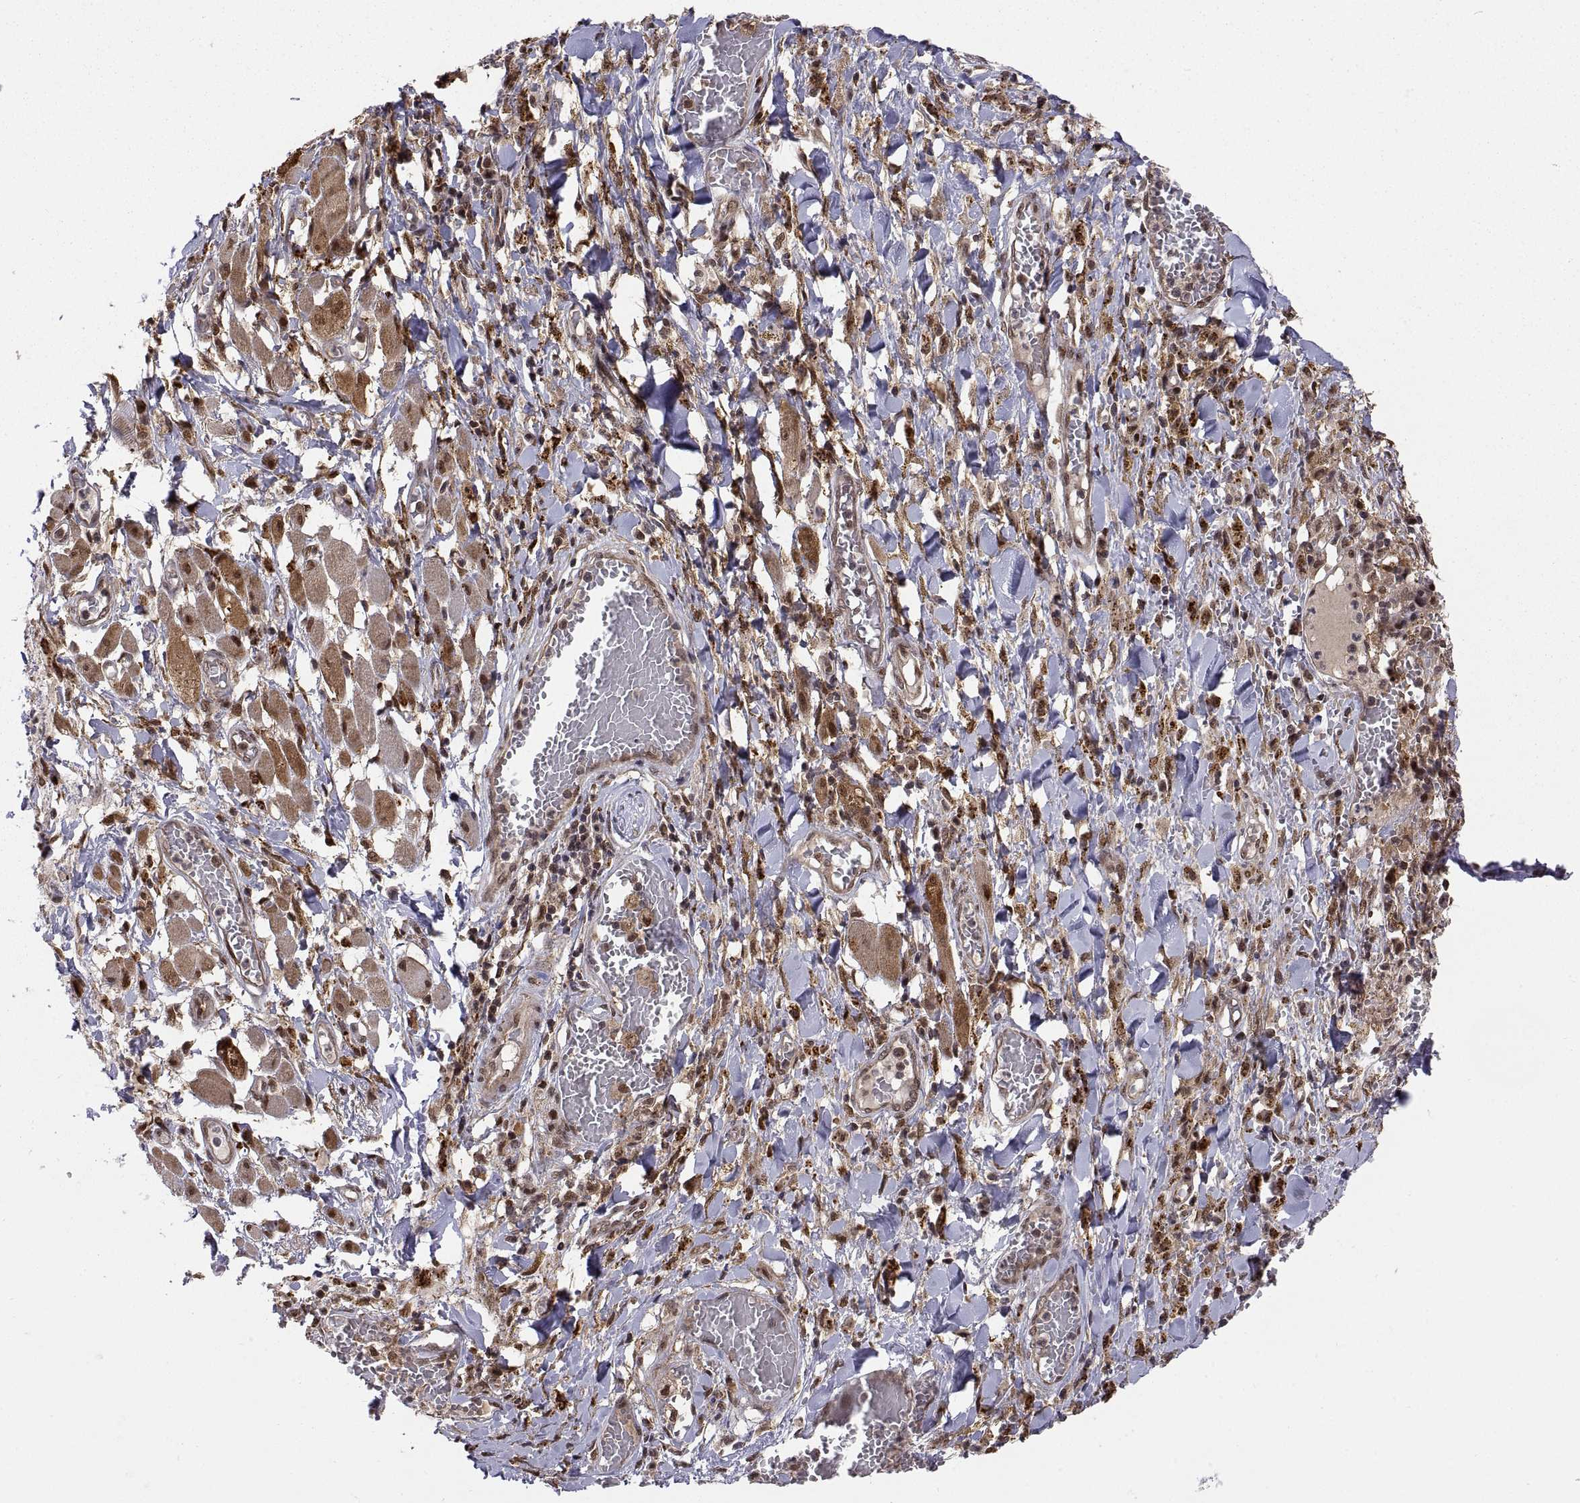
{"staining": {"intensity": "moderate", "quantity": ">75%", "location": "cytoplasmic/membranous,nuclear"}, "tissue": "melanoma", "cell_type": "Tumor cells", "image_type": "cancer", "snomed": [{"axis": "morphology", "description": "Malignant melanoma, NOS"}, {"axis": "topography", "description": "Skin"}], "caption": "Immunohistochemistry (IHC) micrograph of neoplastic tissue: human malignant melanoma stained using immunohistochemistry reveals medium levels of moderate protein expression localized specifically in the cytoplasmic/membranous and nuclear of tumor cells, appearing as a cytoplasmic/membranous and nuclear brown color.", "gene": "PSMC2", "patient": {"sex": "female", "age": 91}}